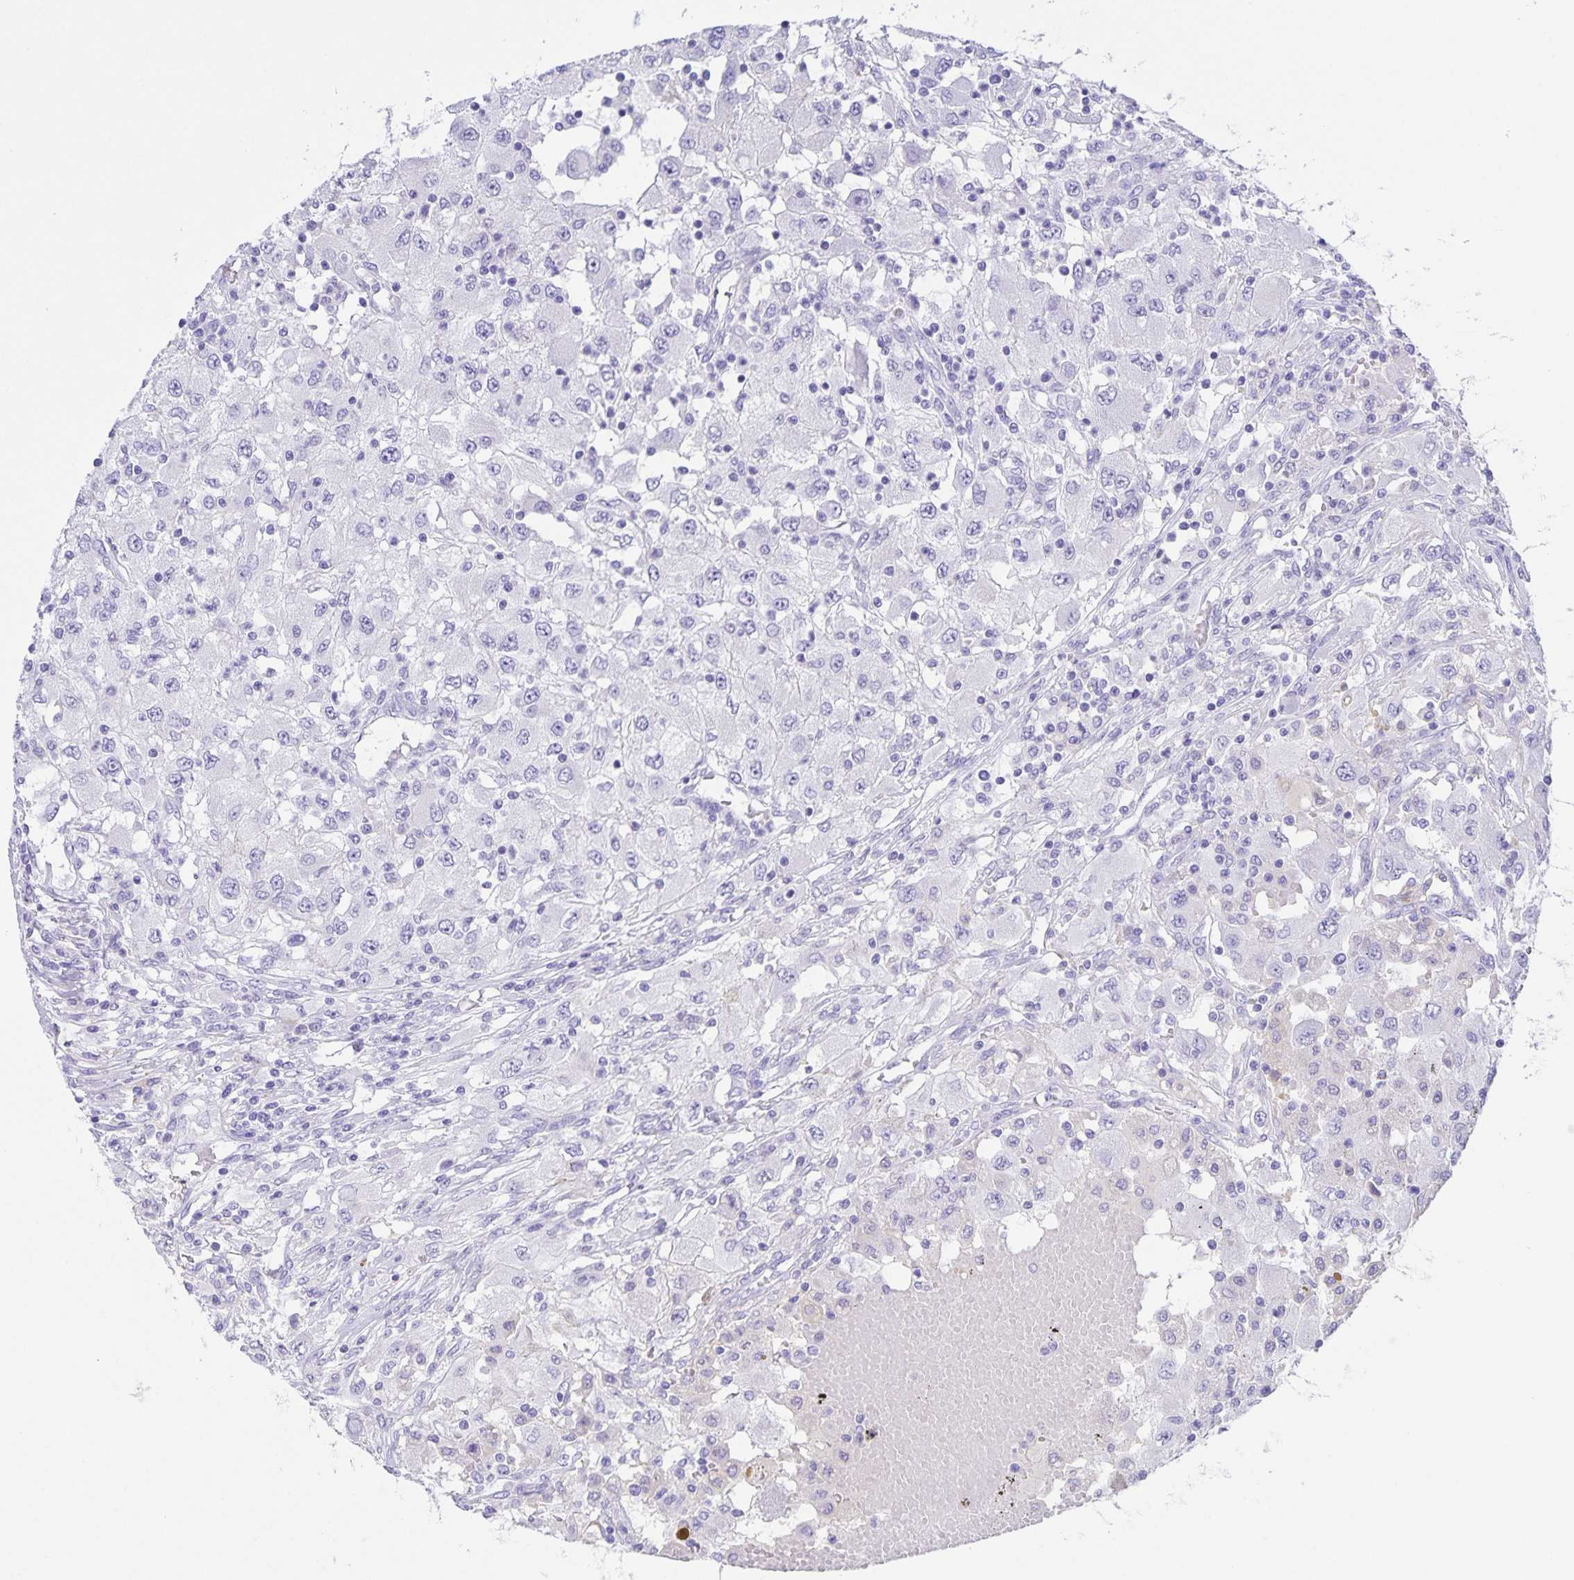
{"staining": {"intensity": "negative", "quantity": "none", "location": "none"}, "tissue": "renal cancer", "cell_type": "Tumor cells", "image_type": "cancer", "snomed": [{"axis": "morphology", "description": "Adenocarcinoma, NOS"}, {"axis": "topography", "description": "Kidney"}], "caption": "There is no significant staining in tumor cells of renal adenocarcinoma. (DAB (3,3'-diaminobenzidine) immunohistochemistry visualized using brightfield microscopy, high magnification).", "gene": "UBQLN3", "patient": {"sex": "female", "age": 67}}